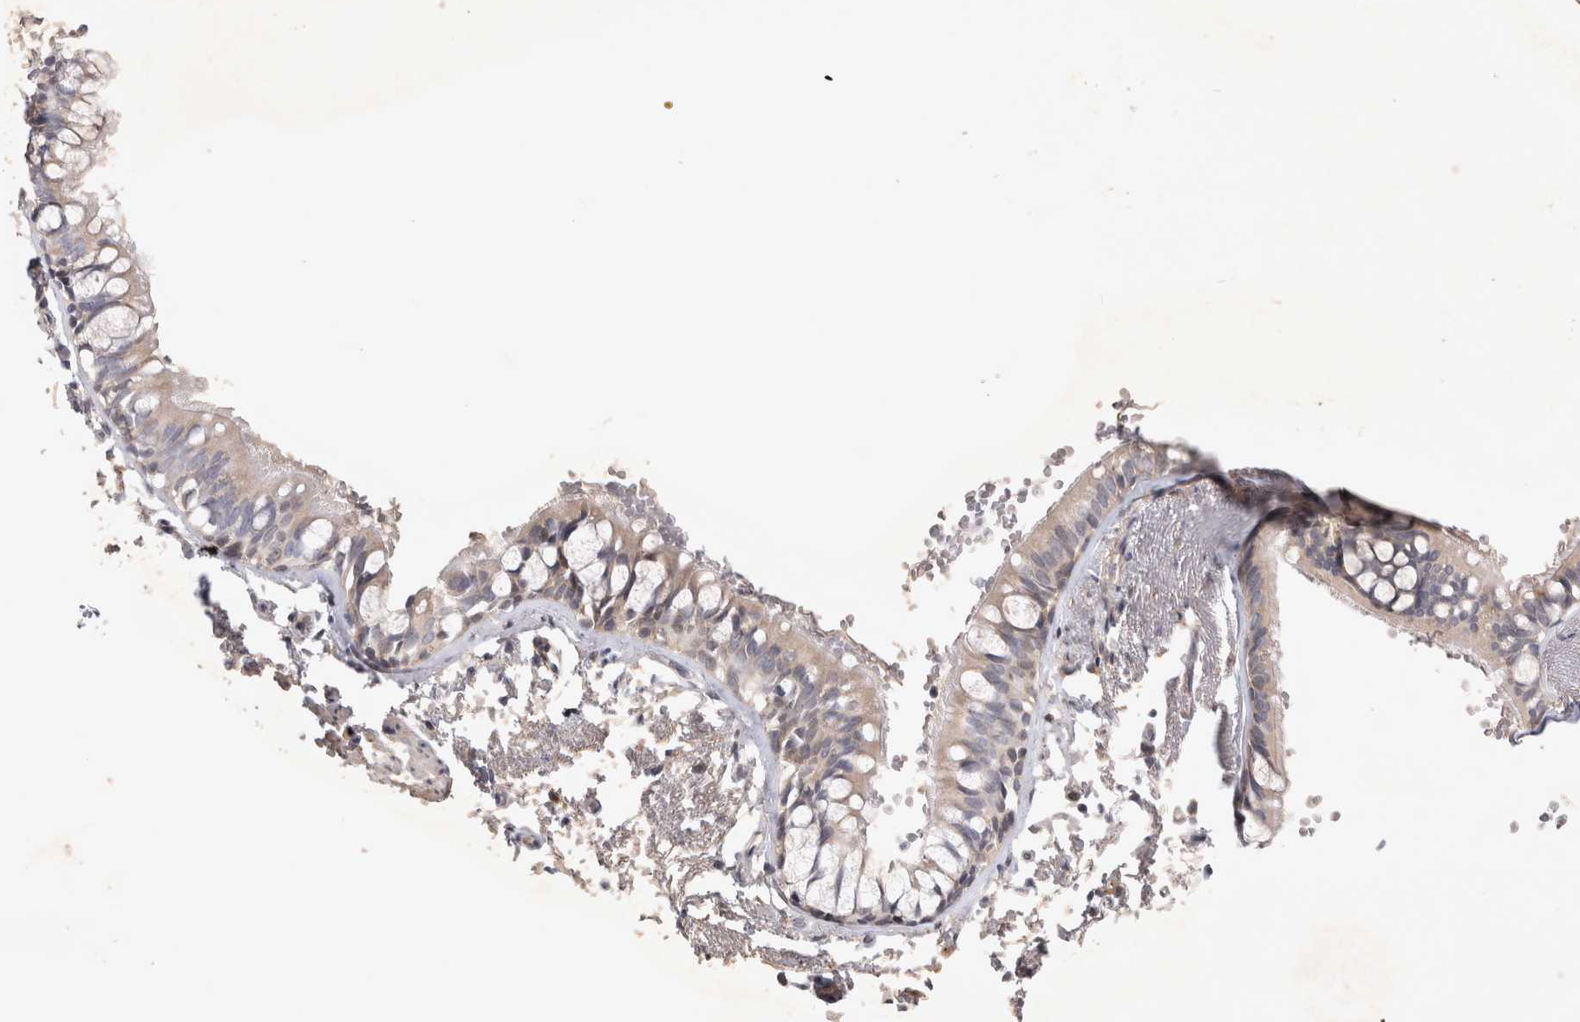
{"staining": {"intensity": "weak", "quantity": ">75%", "location": "cytoplasmic/membranous"}, "tissue": "soft tissue", "cell_type": "Fibroblasts", "image_type": "normal", "snomed": [{"axis": "morphology", "description": "Normal tissue, NOS"}, {"axis": "topography", "description": "Cartilage tissue"}, {"axis": "topography", "description": "Bronchus"}], "caption": "This micrograph demonstrates benign soft tissue stained with IHC to label a protein in brown. The cytoplasmic/membranous of fibroblasts show weak positivity for the protein. Nuclei are counter-stained blue.", "gene": "SRD5A3", "patient": {"sex": "female", "age": 73}}